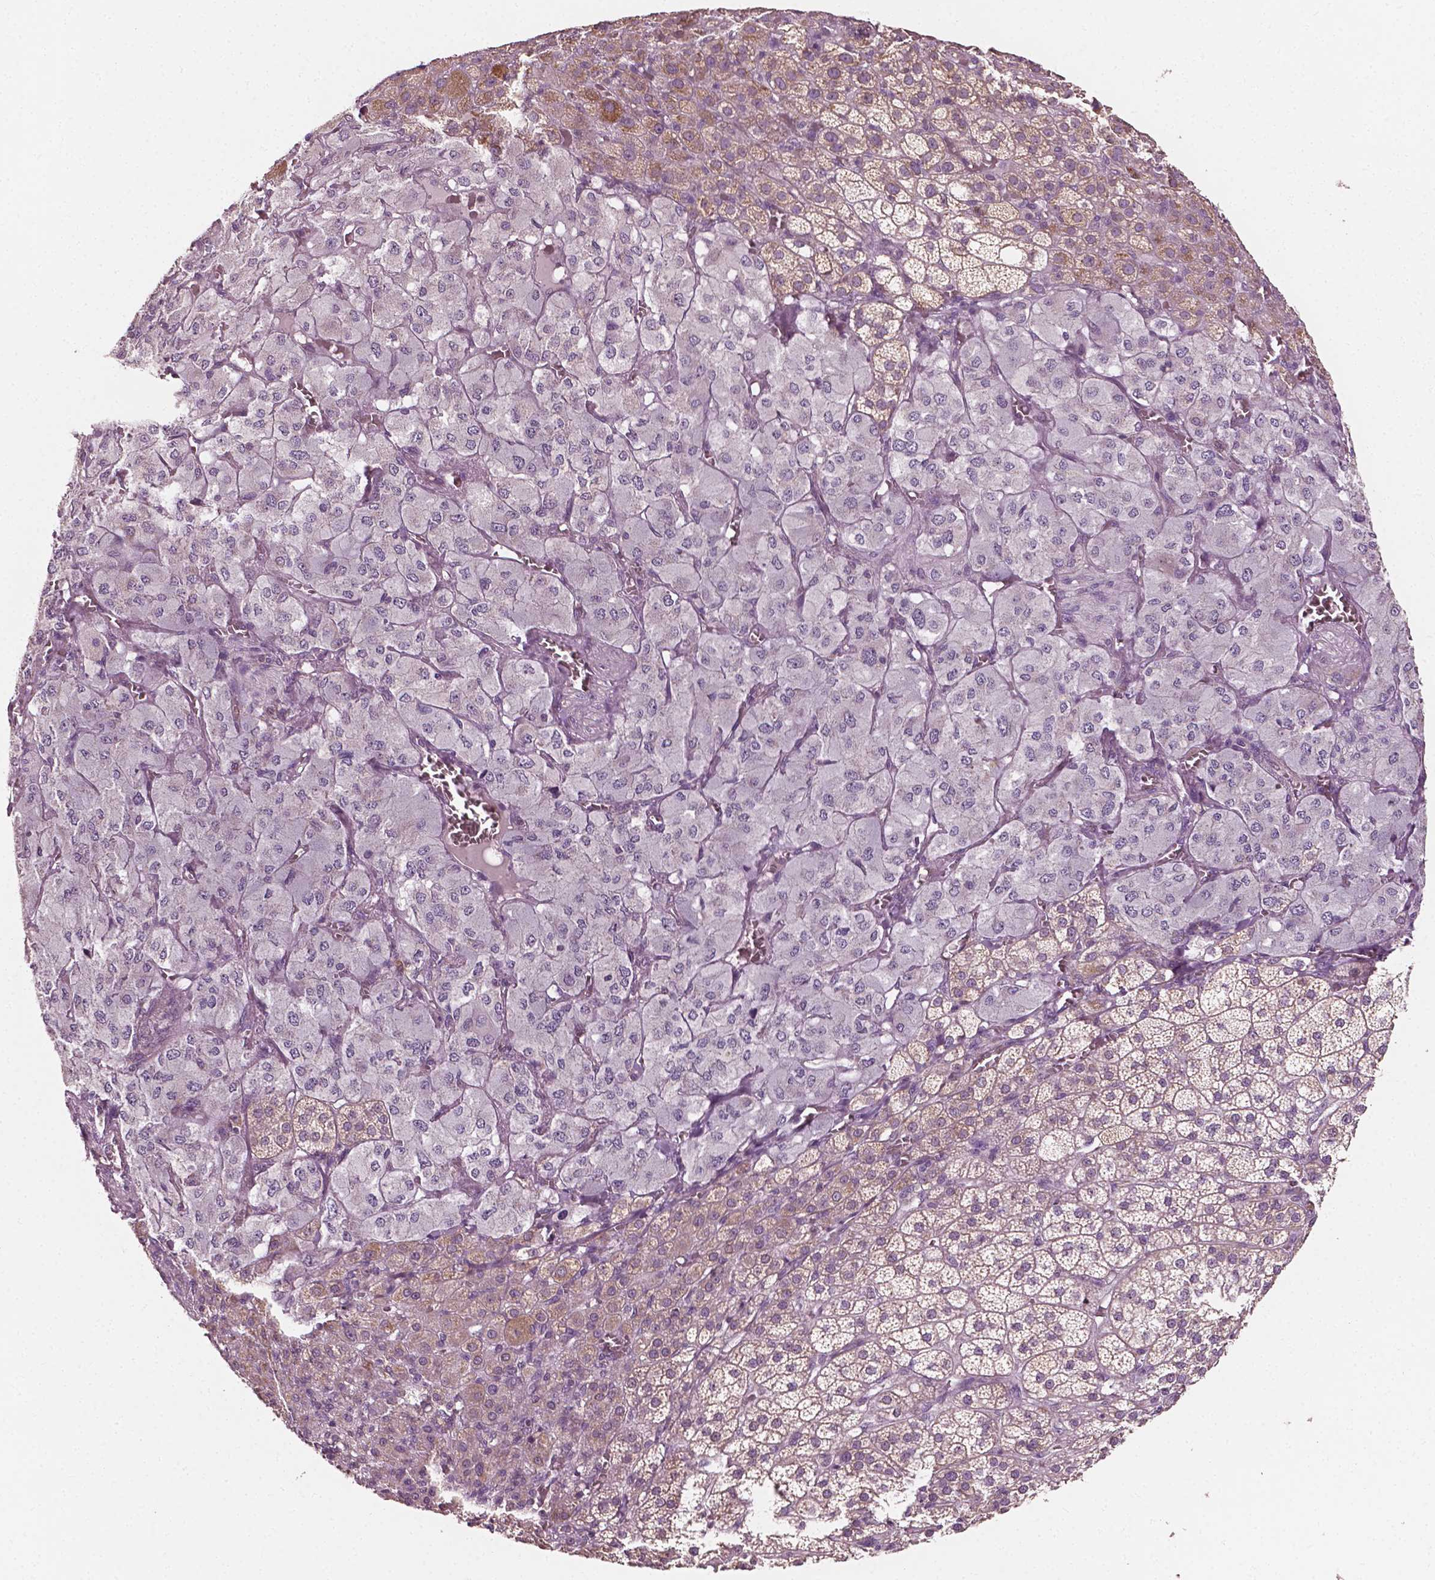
{"staining": {"intensity": "moderate", "quantity": "25%-75%", "location": "cytoplasmic/membranous"}, "tissue": "adrenal gland", "cell_type": "Glandular cells", "image_type": "normal", "snomed": [{"axis": "morphology", "description": "Normal tissue, NOS"}, {"axis": "topography", "description": "Adrenal gland"}], "caption": "Human adrenal gland stained with a brown dye displays moderate cytoplasmic/membranous positive staining in about 25%-75% of glandular cells.", "gene": "MCL1", "patient": {"sex": "female", "age": 60}}